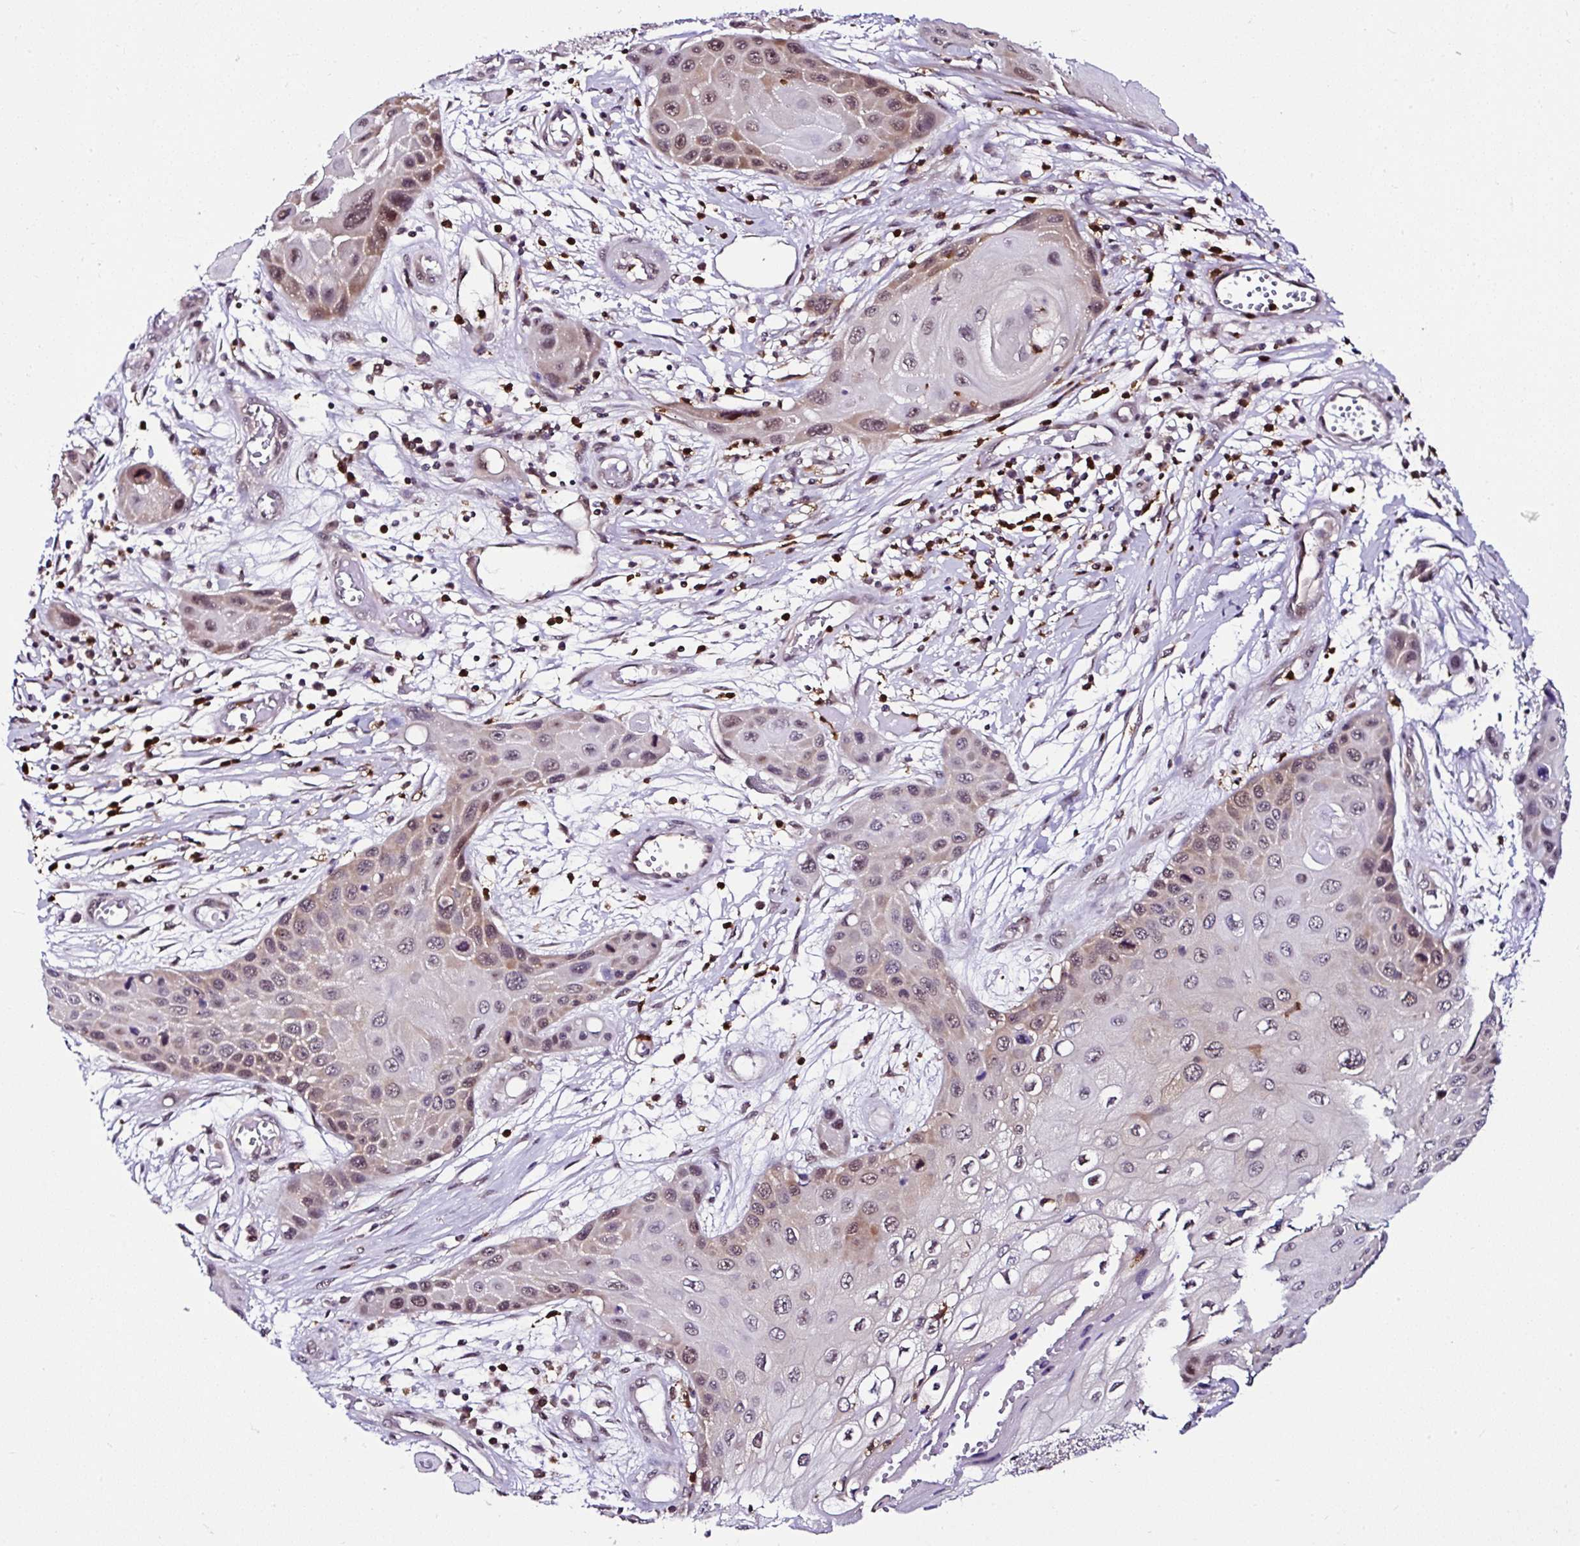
{"staining": {"intensity": "weak", "quantity": "25%-75%", "location": "cytoplasmic/membranous,nuclear"}, "tissue": "skin cancer", "cell_type": "Tumor cells", "image_type": "cancer", "snomed": [{"axis": "morphology", "description": "Squamous cell carcinoma, NOS"}, {"axis": "topography", "description": "Skin"}, {"axis": "topography", "description": "Vulva"}], "caption": "This is an image of immunohistochemistry staining of squamous cell carcinoma (skin), which shows weak staining in the cytoplasmic/membranous and nuclear of tumor cells.", "gene": "PIN4", "patient": {"sex": "female", "age": 44}}